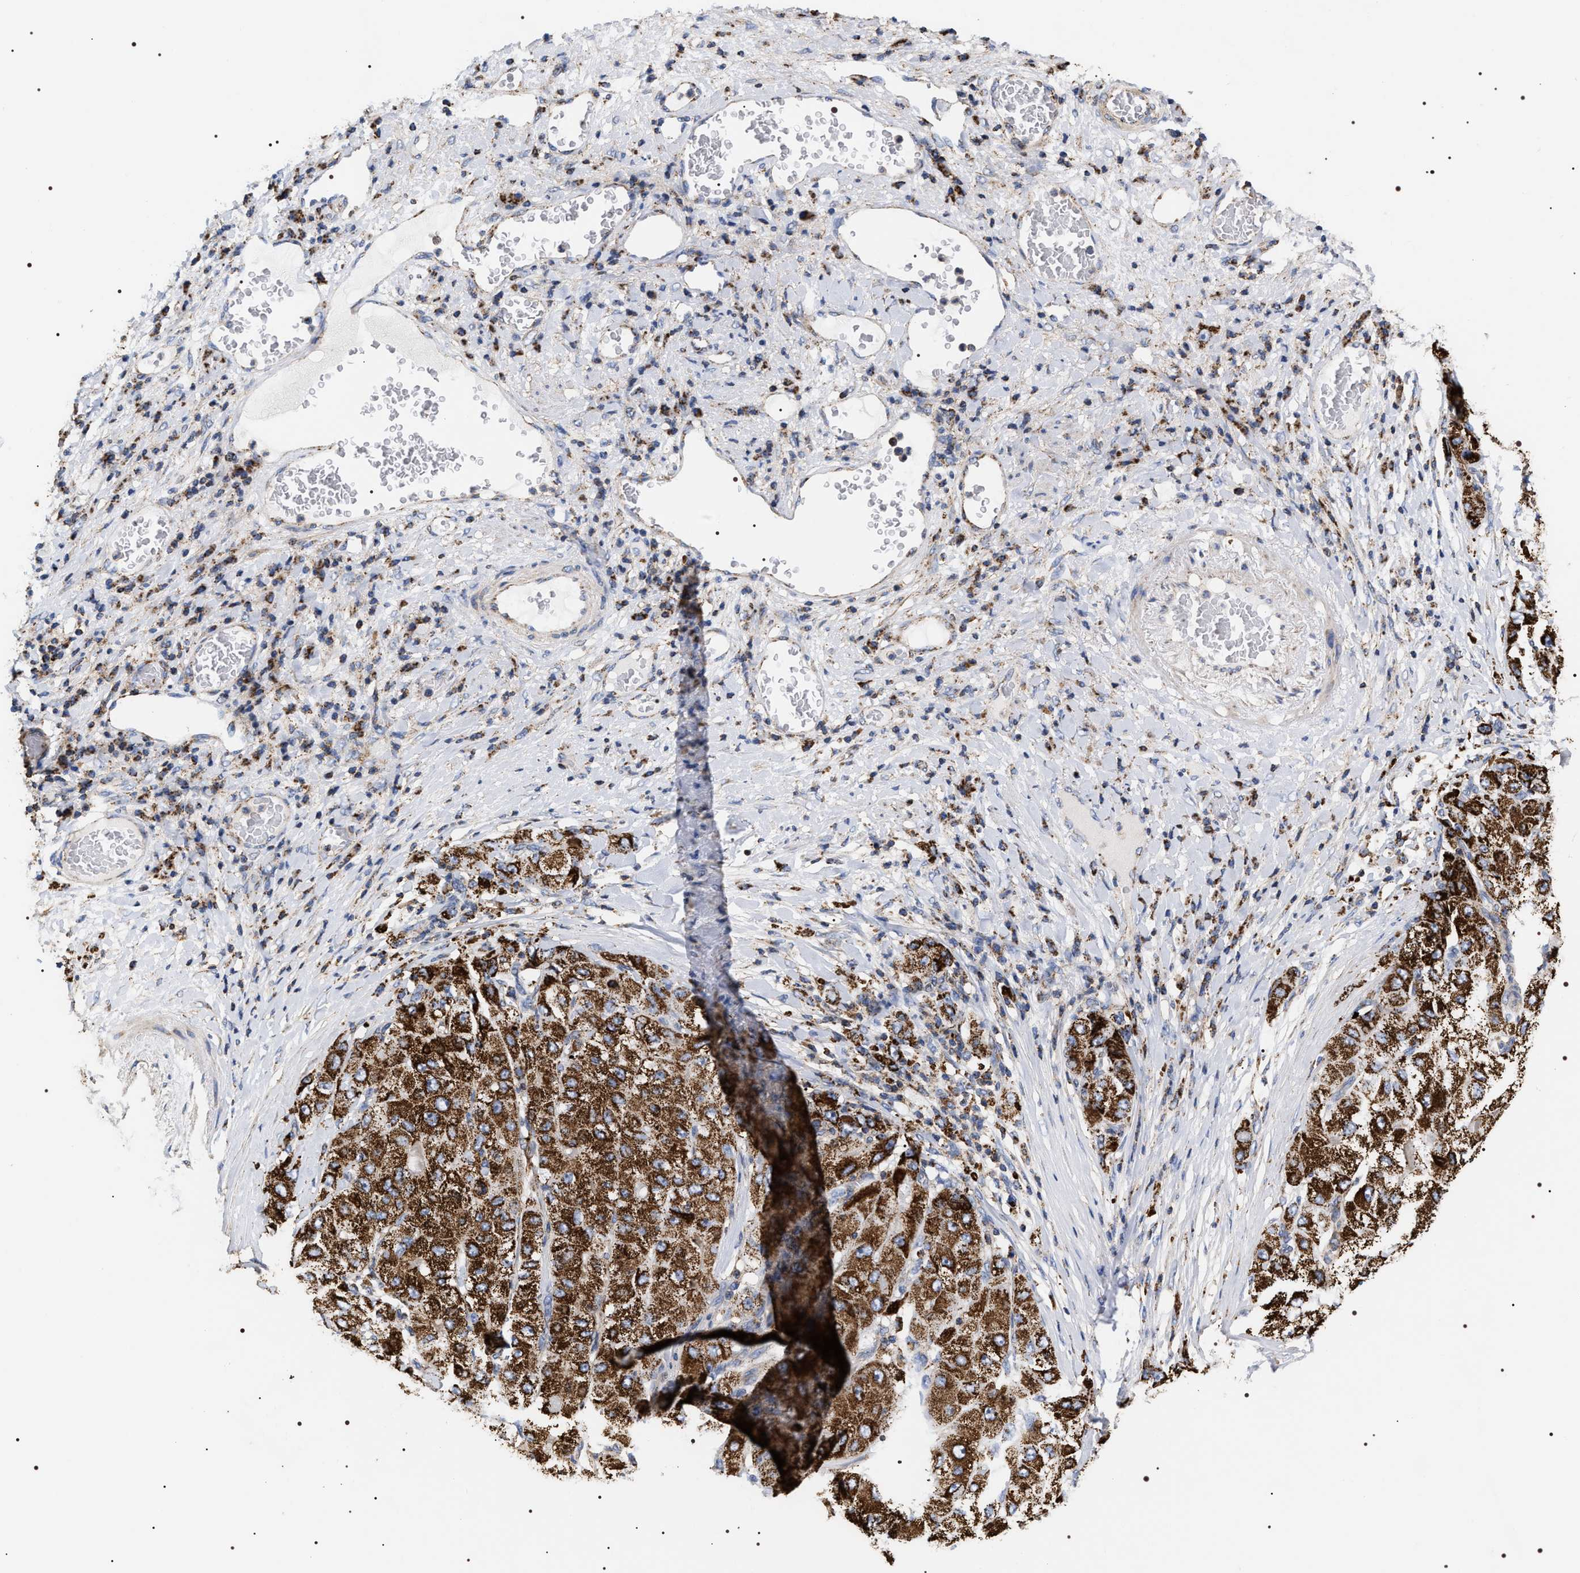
{"staining": {"intensity": "strong", "quantity": ">75%", "location": "cytoplasmic/membranous"}, "tissue": "liver cancer", "cell_type": "Tumor cells", "image_type": "cancer", "snomed": [{"axis": "morphology", "description": "Cholangiocarcinoma"}, {"axis": "topography", "description": "Liver"}], "caption": "An immunohistochemistry (IHC) image of neoplastic tissue is shown. Protein staining in brown shows strong cytoplasmic/membranous positivity in liver cancer (cholangiocarcinoma) within tumor cells. (DAB IHC, brown staining for protein, blue staining for nuclei).", "gene": "COG5", "patient": {"sex": "male", "age": 50}}